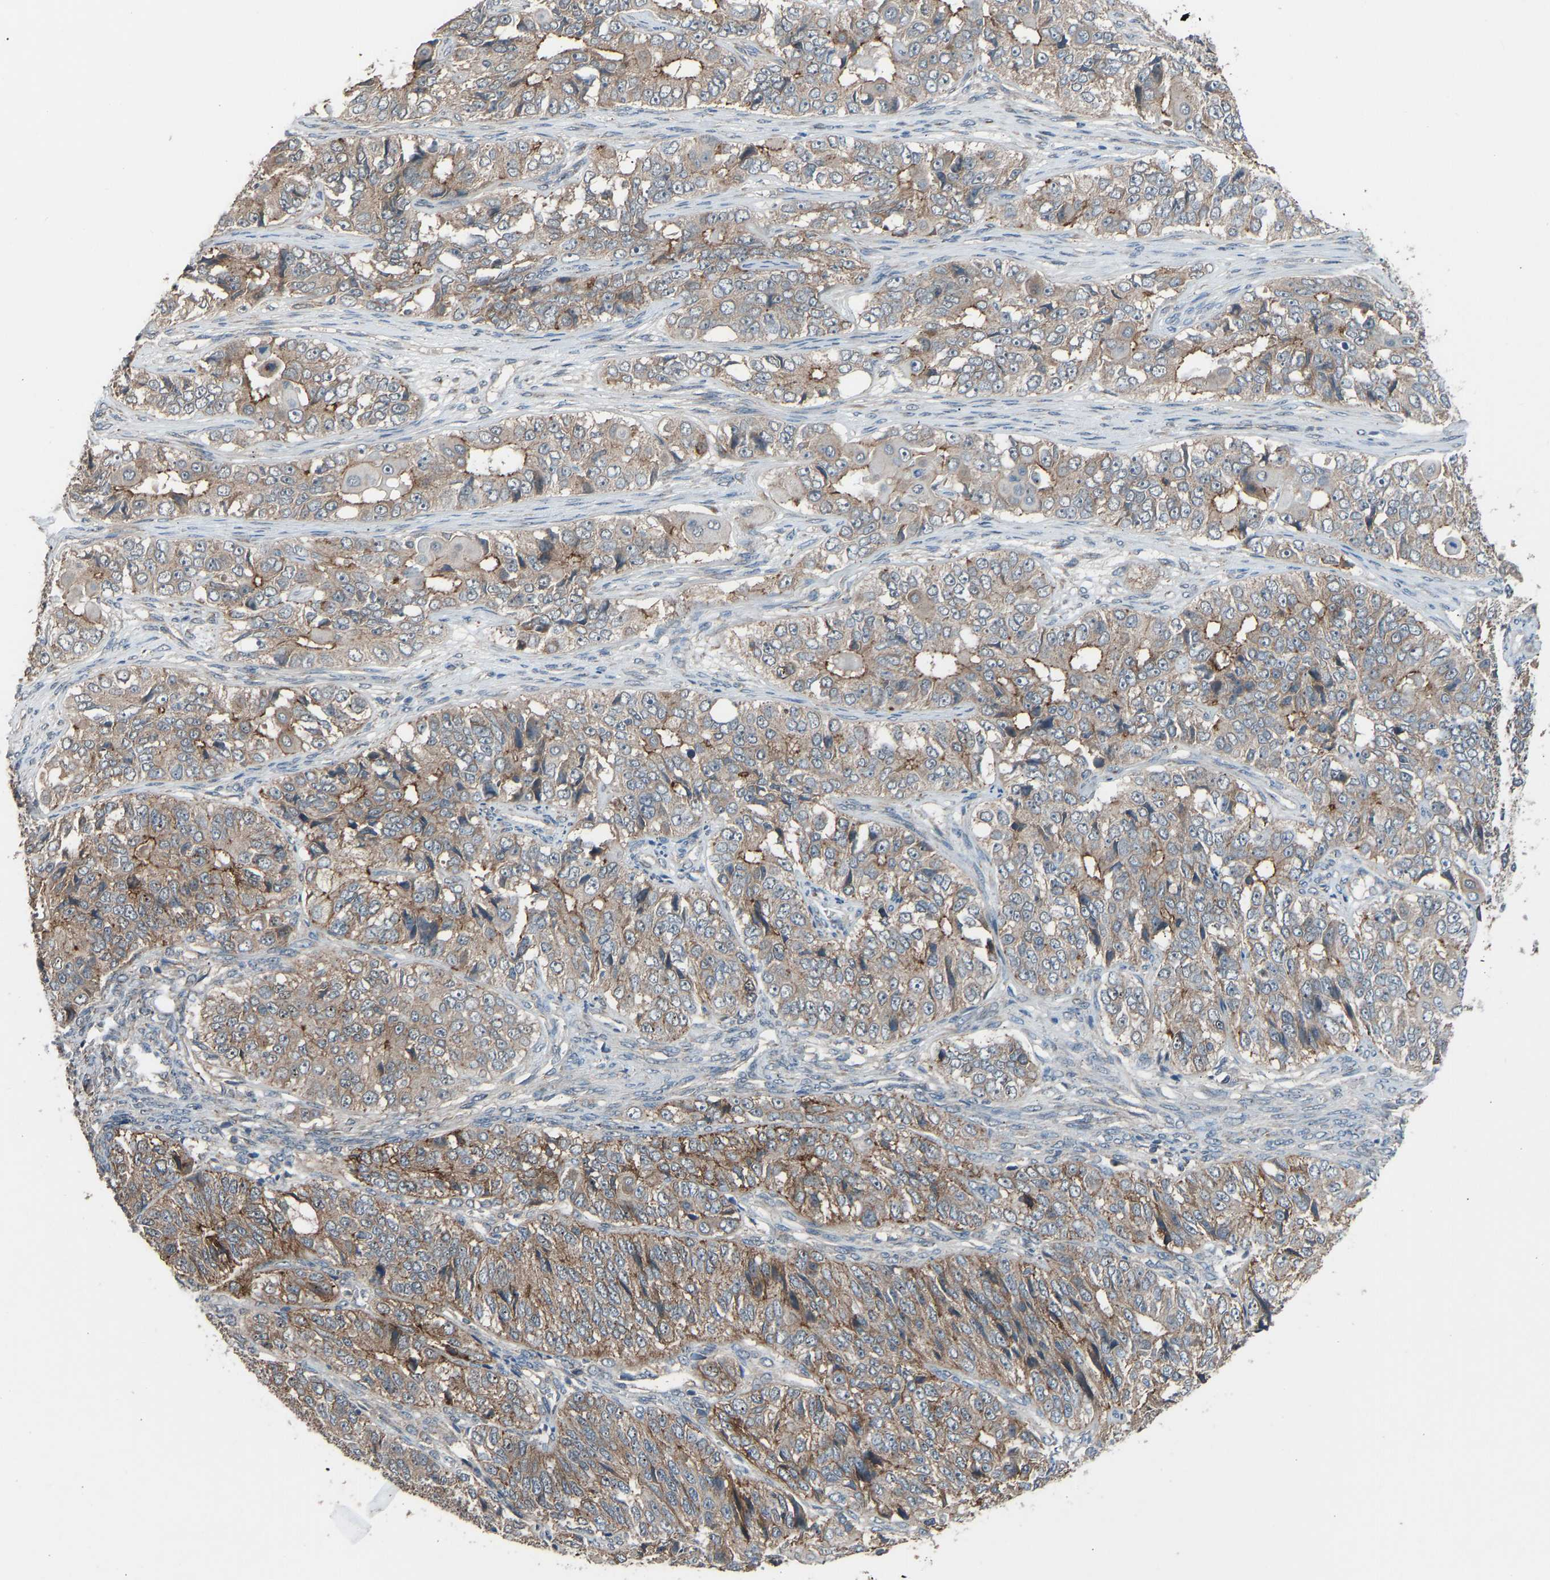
{"staining": {"intensity": "weak", "quantity": ">75%", "location": "cytoplasmic/membranous"}, "tissue": "ovarian cancer", "cell_type": "Tumor cells", "image_type": "cancer", "snomed": [{"axis": "morphology", "description": "Carcinoma, endometroid"}, {"axis": "topography", "description": "Ovary"}], "caption": "DAB immunohistochemical staining of human endometroid carcinoma (ovarian) shows weak cytoplasmic/membranous protein staining in about >75% of tumor cells.", "gene": "SLC43A1", "patient": {"sex": "female", "age": 51}}